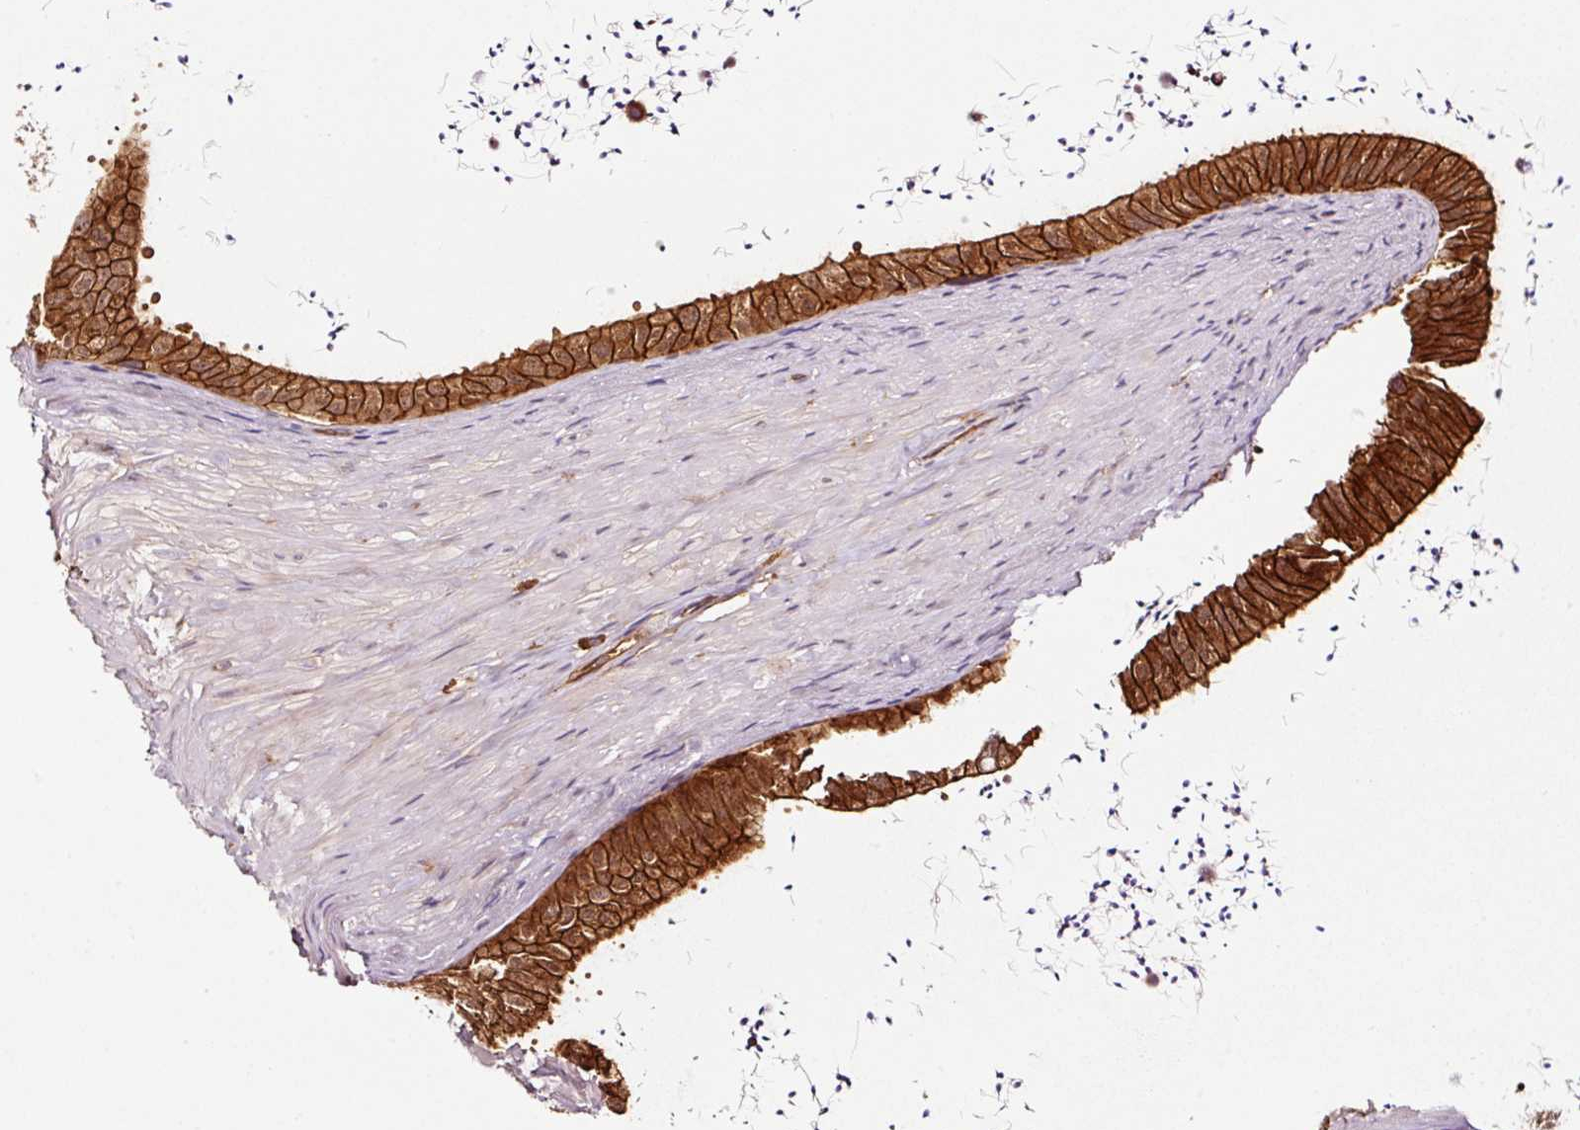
{"staining": {"intensity": "strong", "quantity": ">75%", "location": "cytoplasmic/membranous"}, "tissue": "epididymis", "cell_type": "Glandular cells", "image_type": "normal", "snomed": [{"axis": "morphology", "description": "Normal tissue, NOS"}, {"axis": "topography", "description": "Epididymis"}, {"axis": "topography", "description": "Peripheral nerve tissue"}], "caption": "Immunohistochemical staining of benign epididymis displays strong cytoplasmic/membranous protein staining in approximately >75% of glandular cells.", "gene": "METAP1", "patient": {"sex": "male", "age": 32}}